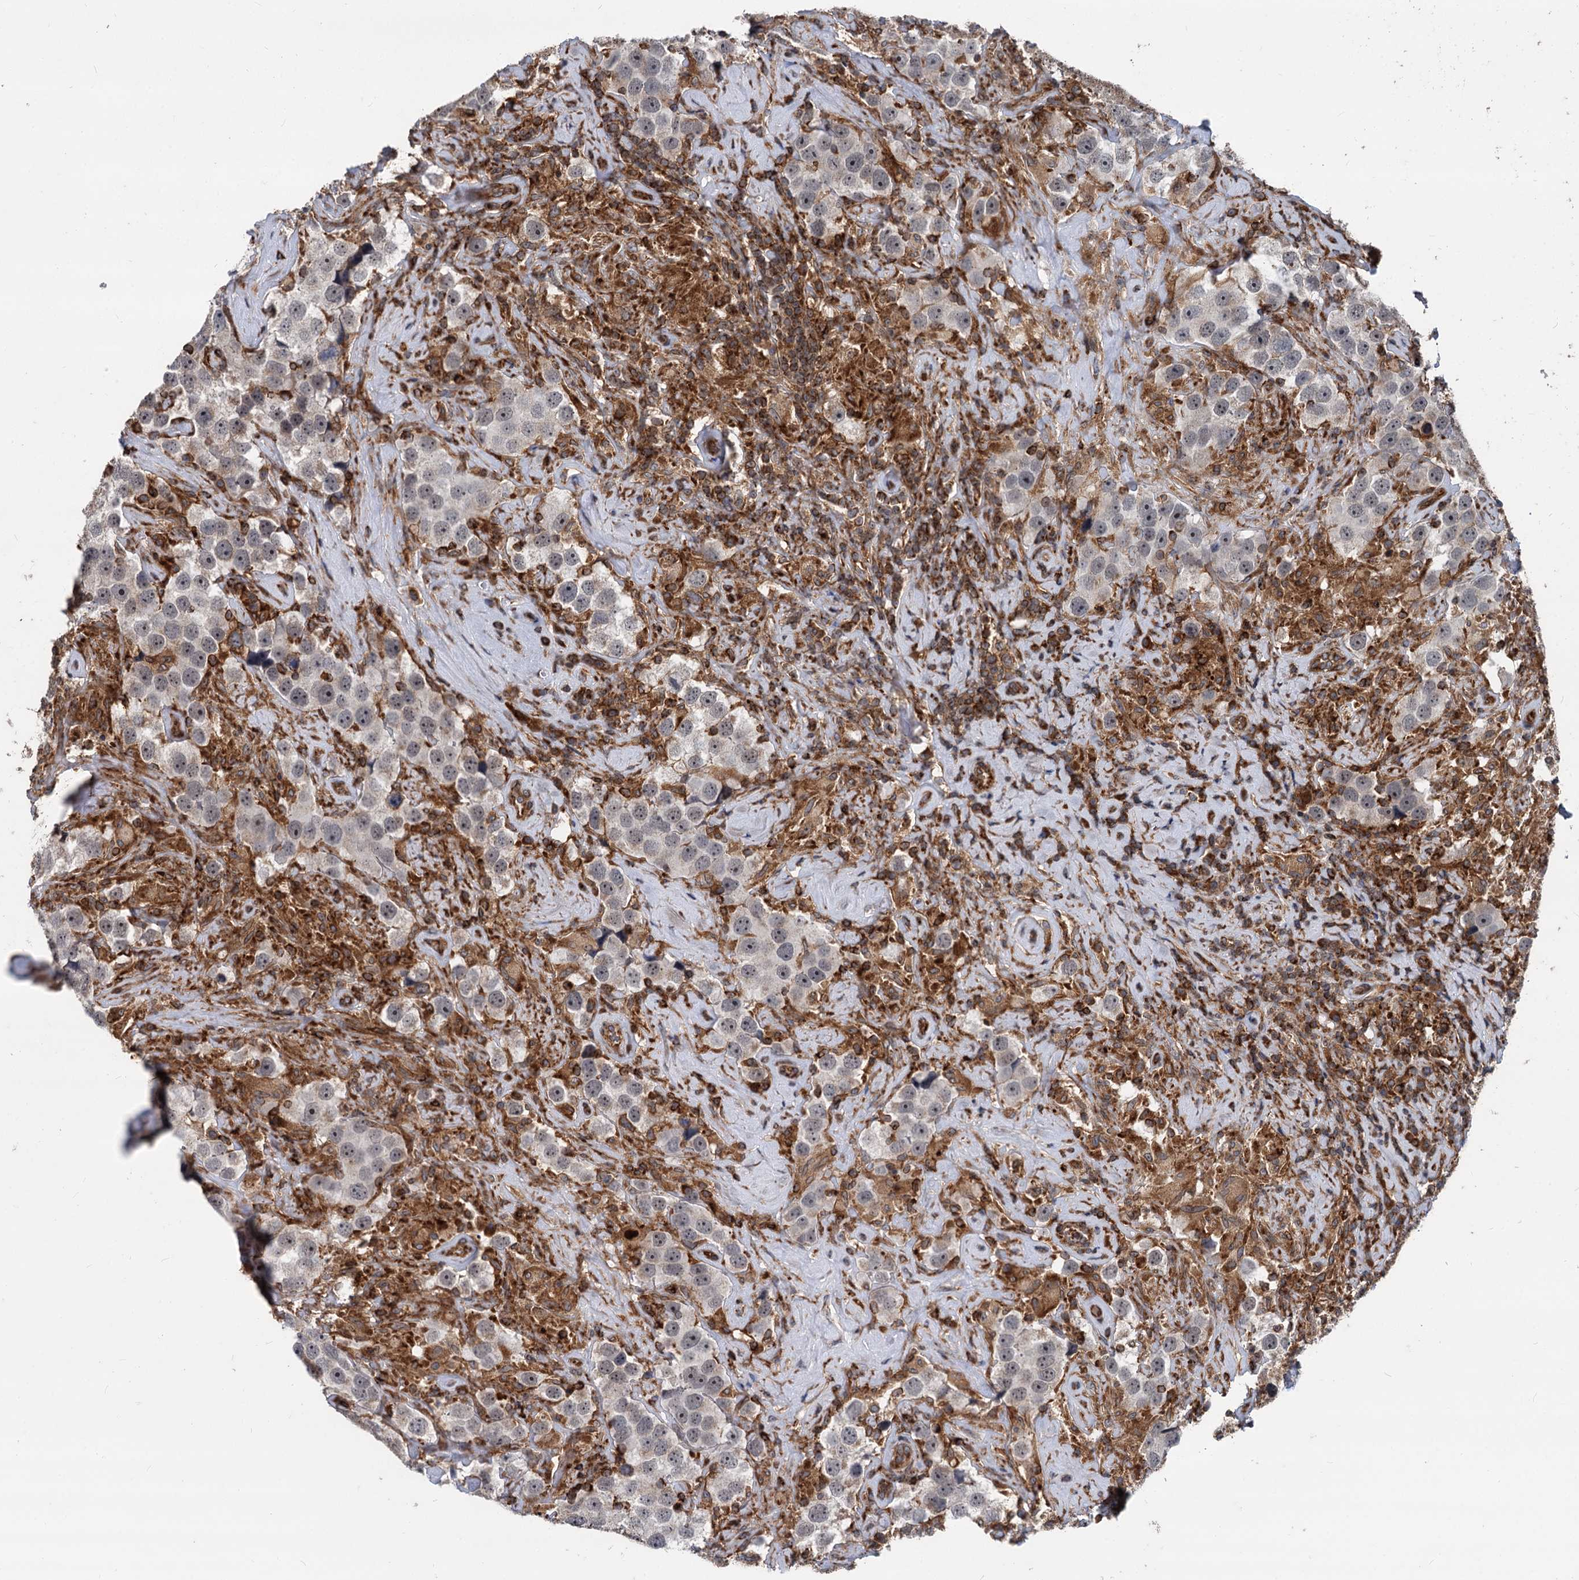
{"staining": {"intensity": "negative", "quantity": "none", "location": "none"}, "tissue": "testis cancer", "cell_type": "Tumor cells", "image_type": "cancer", "snomed": [{"axis": "morphology", "description": "Seminoma, NOS"}, {"axis": "topography", "description": "Testis"}], "caption": "The micrograph demonstrates no staining of tumor cells in testis cancer (seminoma). (Stains: DAB (3,3'-diaminobenzidine) IHC with hematoxylin counter stain, Microscopy: brightfield microscopy at high magnification).", "gene": "STIM1", "patient": {"sex": "male", "age": 49}}